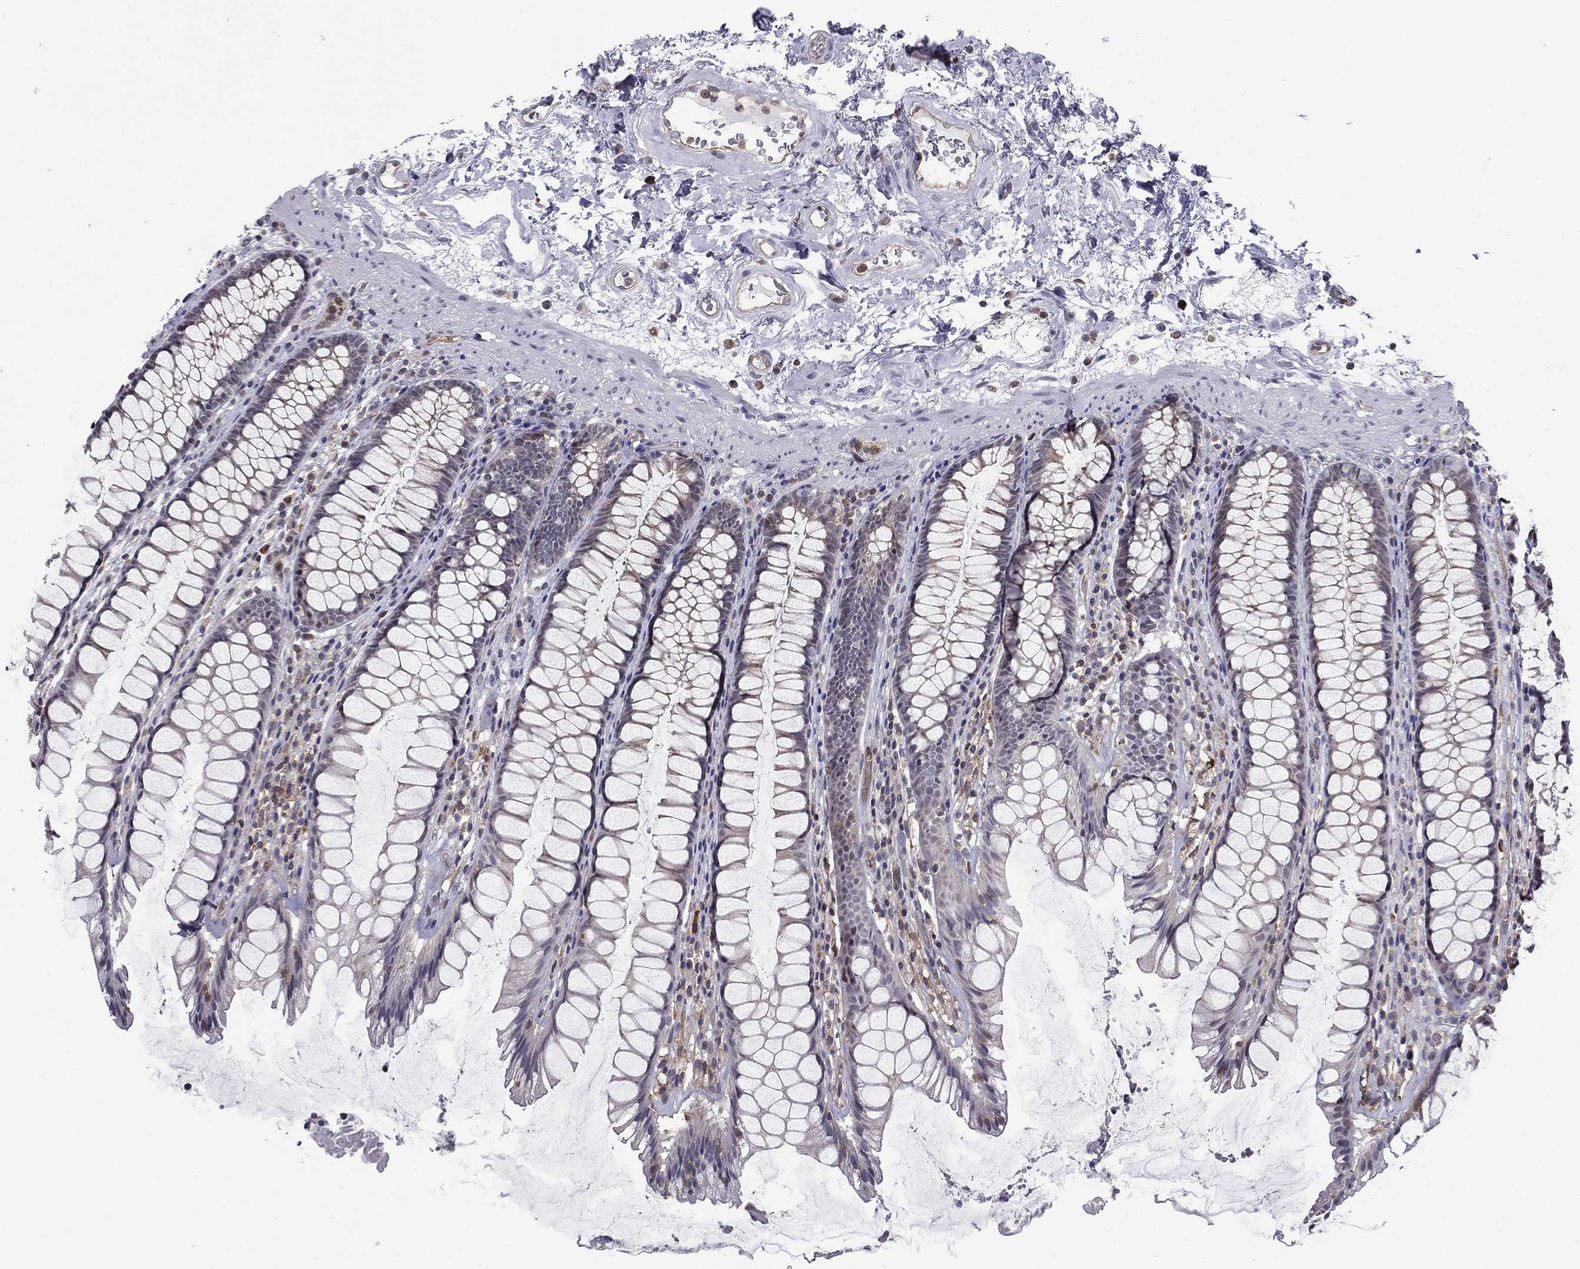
{"staining": {"intensity": "negative", "quantity": "none", "location": "none"}, "tissue": "rectum", "cell_type": "Glandular cells", "image_type": "normal", "snomed": [{"axis": "morphology", "description": "Normal tissue, NOS"}, {"axis": "topography", "description": "Rectum"}], "caption": "Micrograph shows no protein positivity in glandular cells of benign rectum. (DAB (3,3'-diaminobenzidine) IHC, high magnification).", "gene": "PLCB2", "patient": {"sex": "male", "age": 72}}